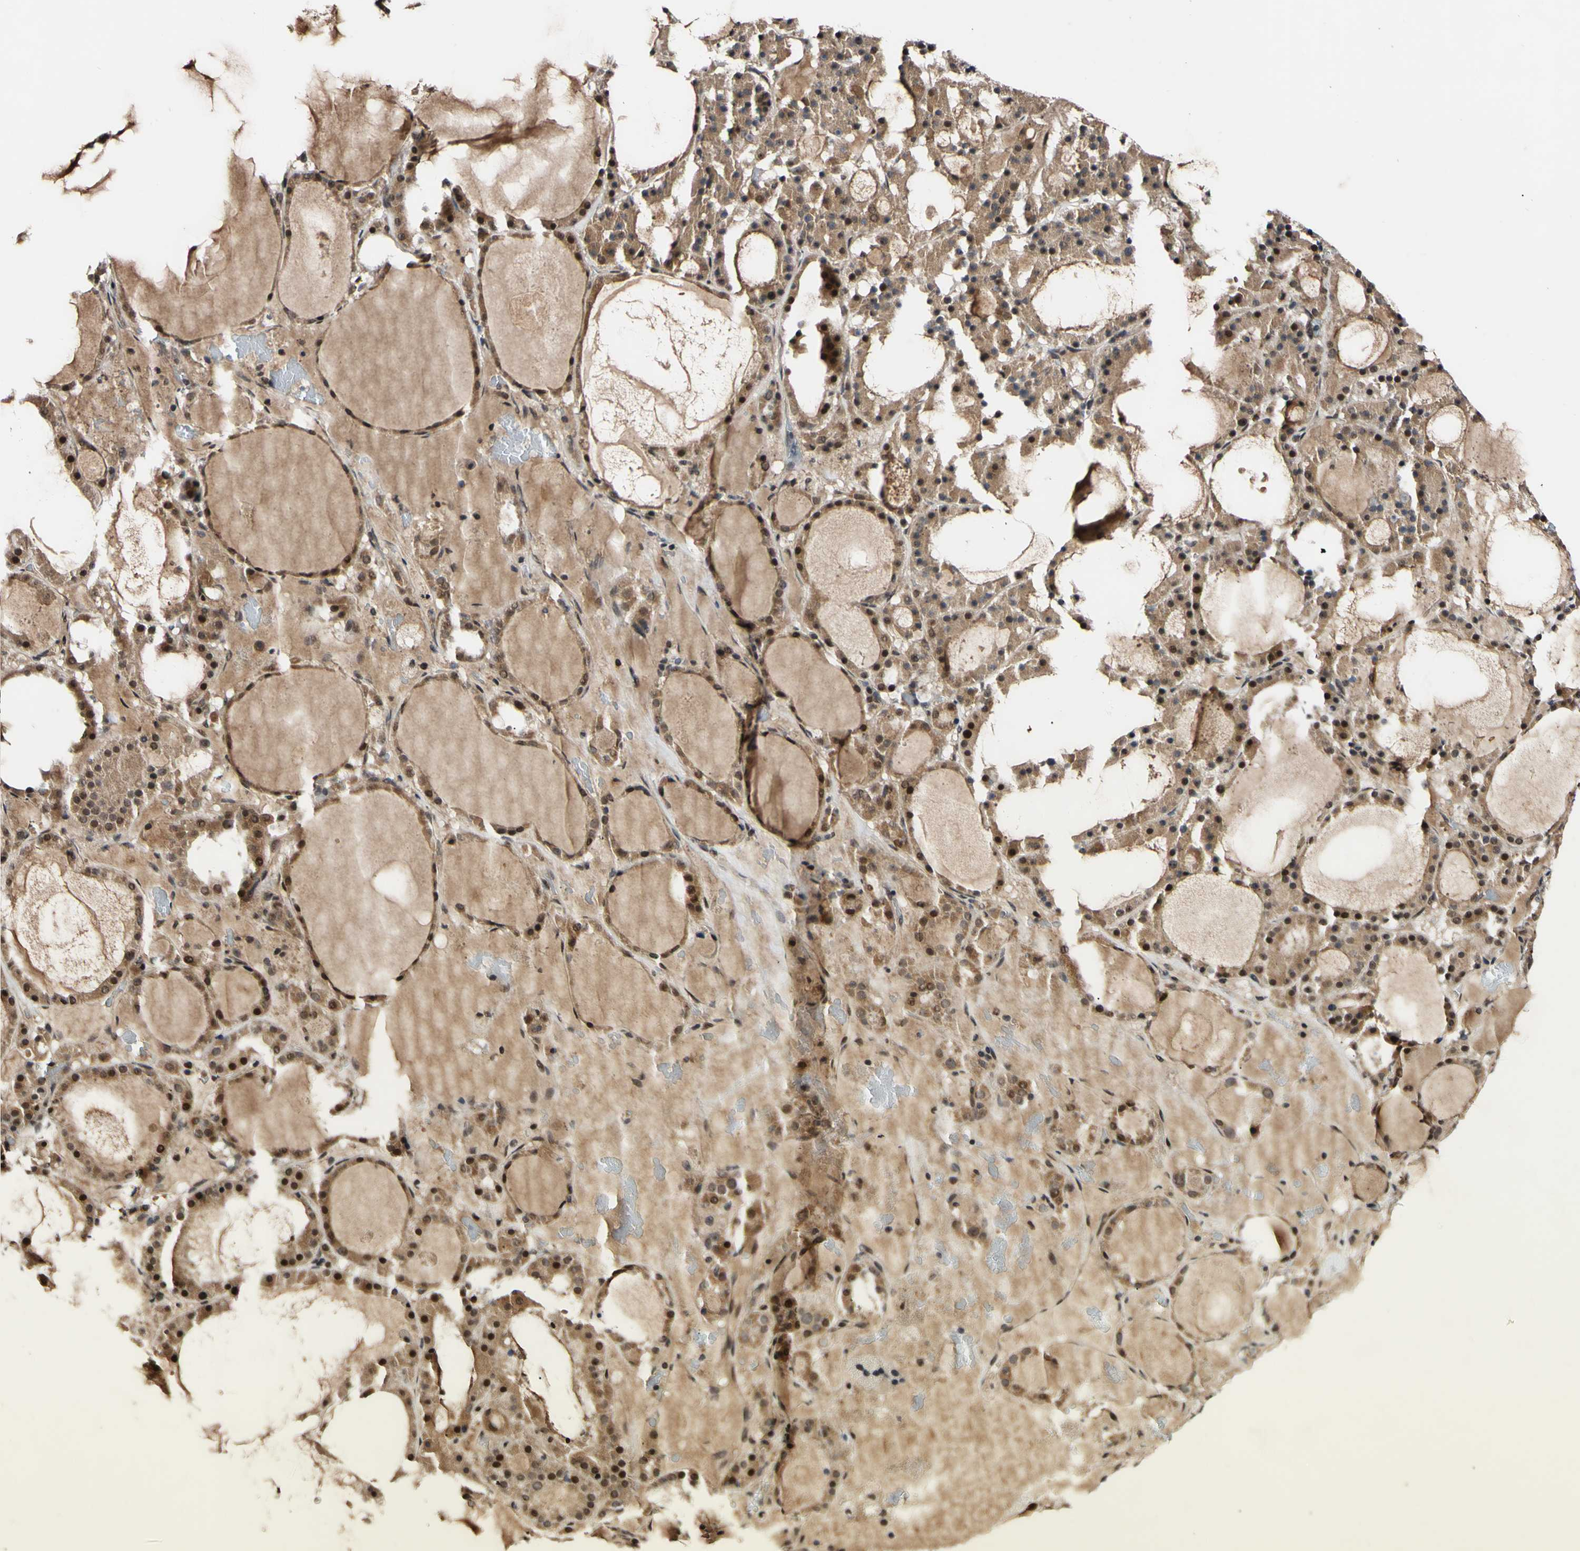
{"staining": {"intensity": "moderate", "quantity": ">75%", "location": "nuclear"}, "tissue": "thyroid gland", "cell_type": "Glandular cells", "image_type": "normal", "snomed": [{"axis": "morphology", "description": "Normal tissue, NOS"}, {"axis": "morphology", "description": "Carcinoma, NOS"}, {"axis": "topography", "description": "Thyroid gland"}], "caption": "Immunohistochemistry (IHC) histopathology image of benign thyroid gland: human thyroid gland stained using IHC reveals medium levels of moderate protein expression localized specifically in the nuclear of glandular cells, appearing as a nuclear brown color.", "gene": "POLR2F", "patient": {"sex": "female", "age": 86}}